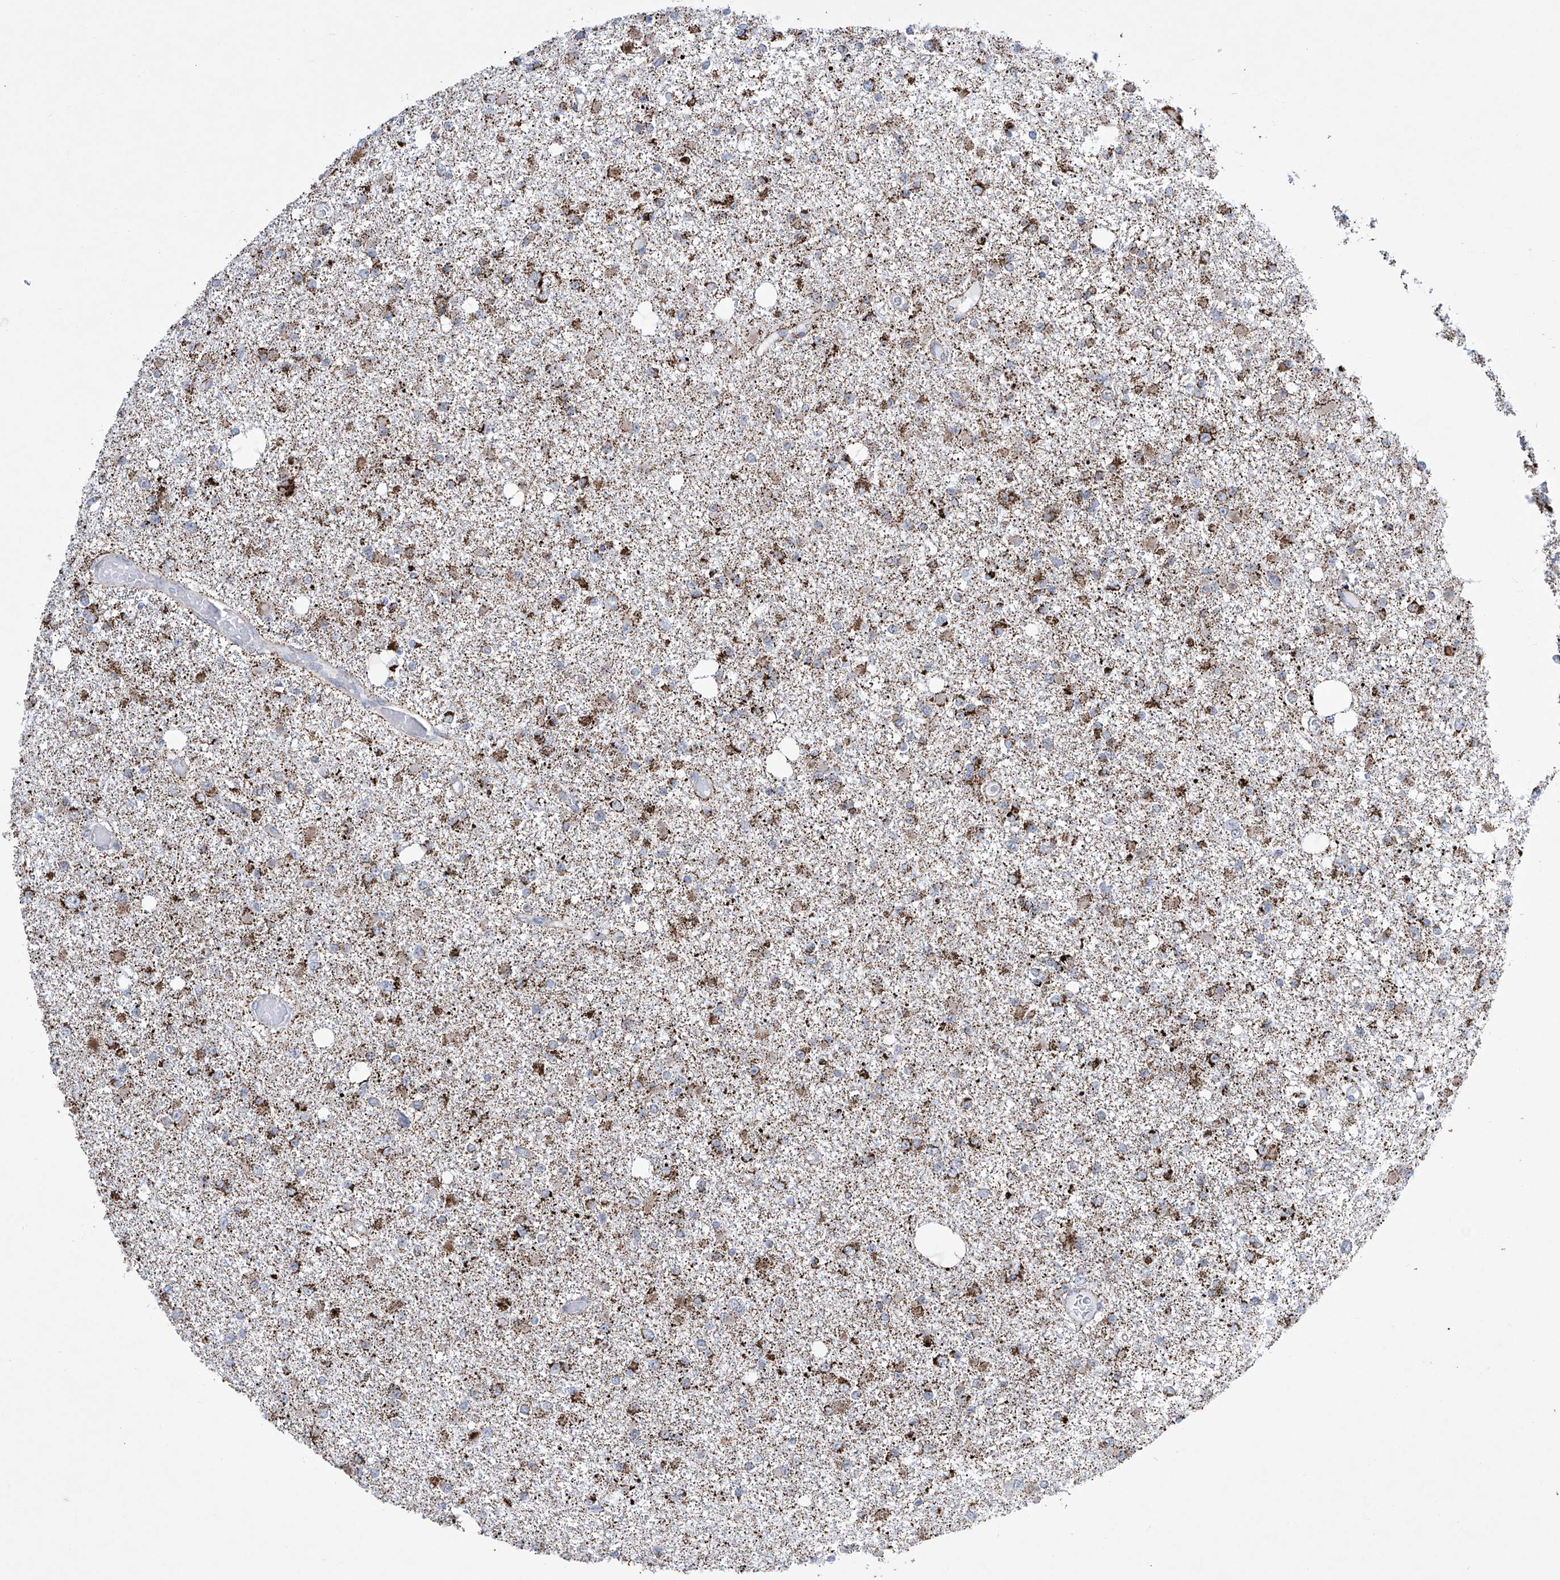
{"staining": {"intensity": "moderate", "quantity": ">75%", "location": "cytoplasmic/membranous"}, "tissue": "glioma", "cell_type": "Tumor cells", "image_type": "cancer", "snomed": [{"axis": "morphology", "description": "Glioma, malignant, Low grade"}, {"axis": "topography", "description": "Brain"}], "caption": "A histopathology image of human low-grade glioma (malignant) stained for a protein exhibits moderate cytoplasmic/membranous brown staining in tumor cells.", "gene": "ALDH6A1", "patient": {"sex": "female", "age": 22}}